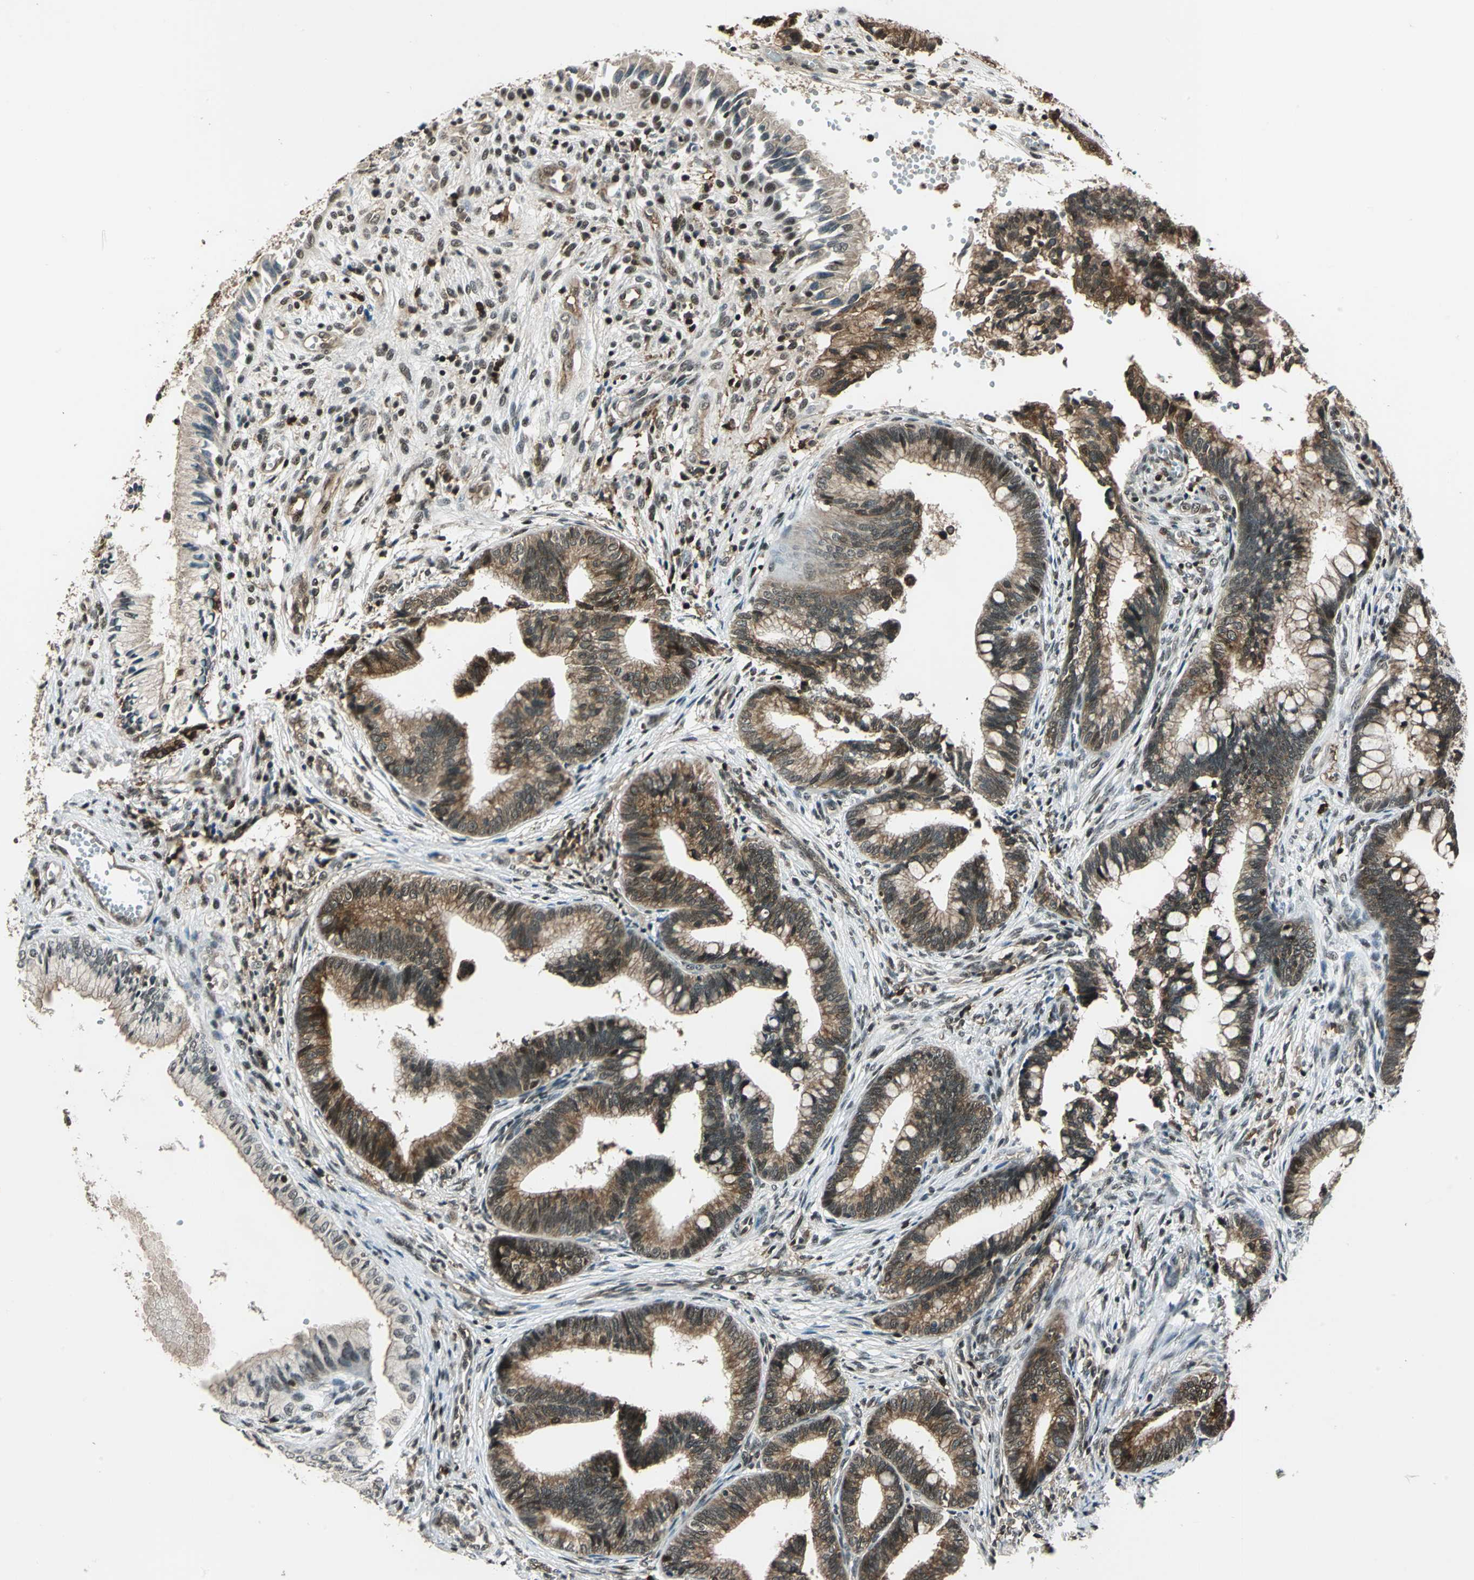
{"staining": {"intensity": "moderate", "quantity": ">75%", "location": "cytoplasmic/membranous,nuclear"}, "tissue": "cervical cancer", "cell_type": "Tumor cells", "image_type": "cancer", "snomed": [{"axis": "morphology", "description": "Adenocarcinoma, NOS"}, {"axis": "topography", "description": "Cervix"}], "caption": "This photomicrograph shows immunohistochemistry staining of cervical adenocarcinoma, with medium moderate cytoplasmic/membranous and nuclear positivity in approximately >75% of tumor cells.", "gene": "NR2C2", "patient": {"sex": "female", "age": 36}}